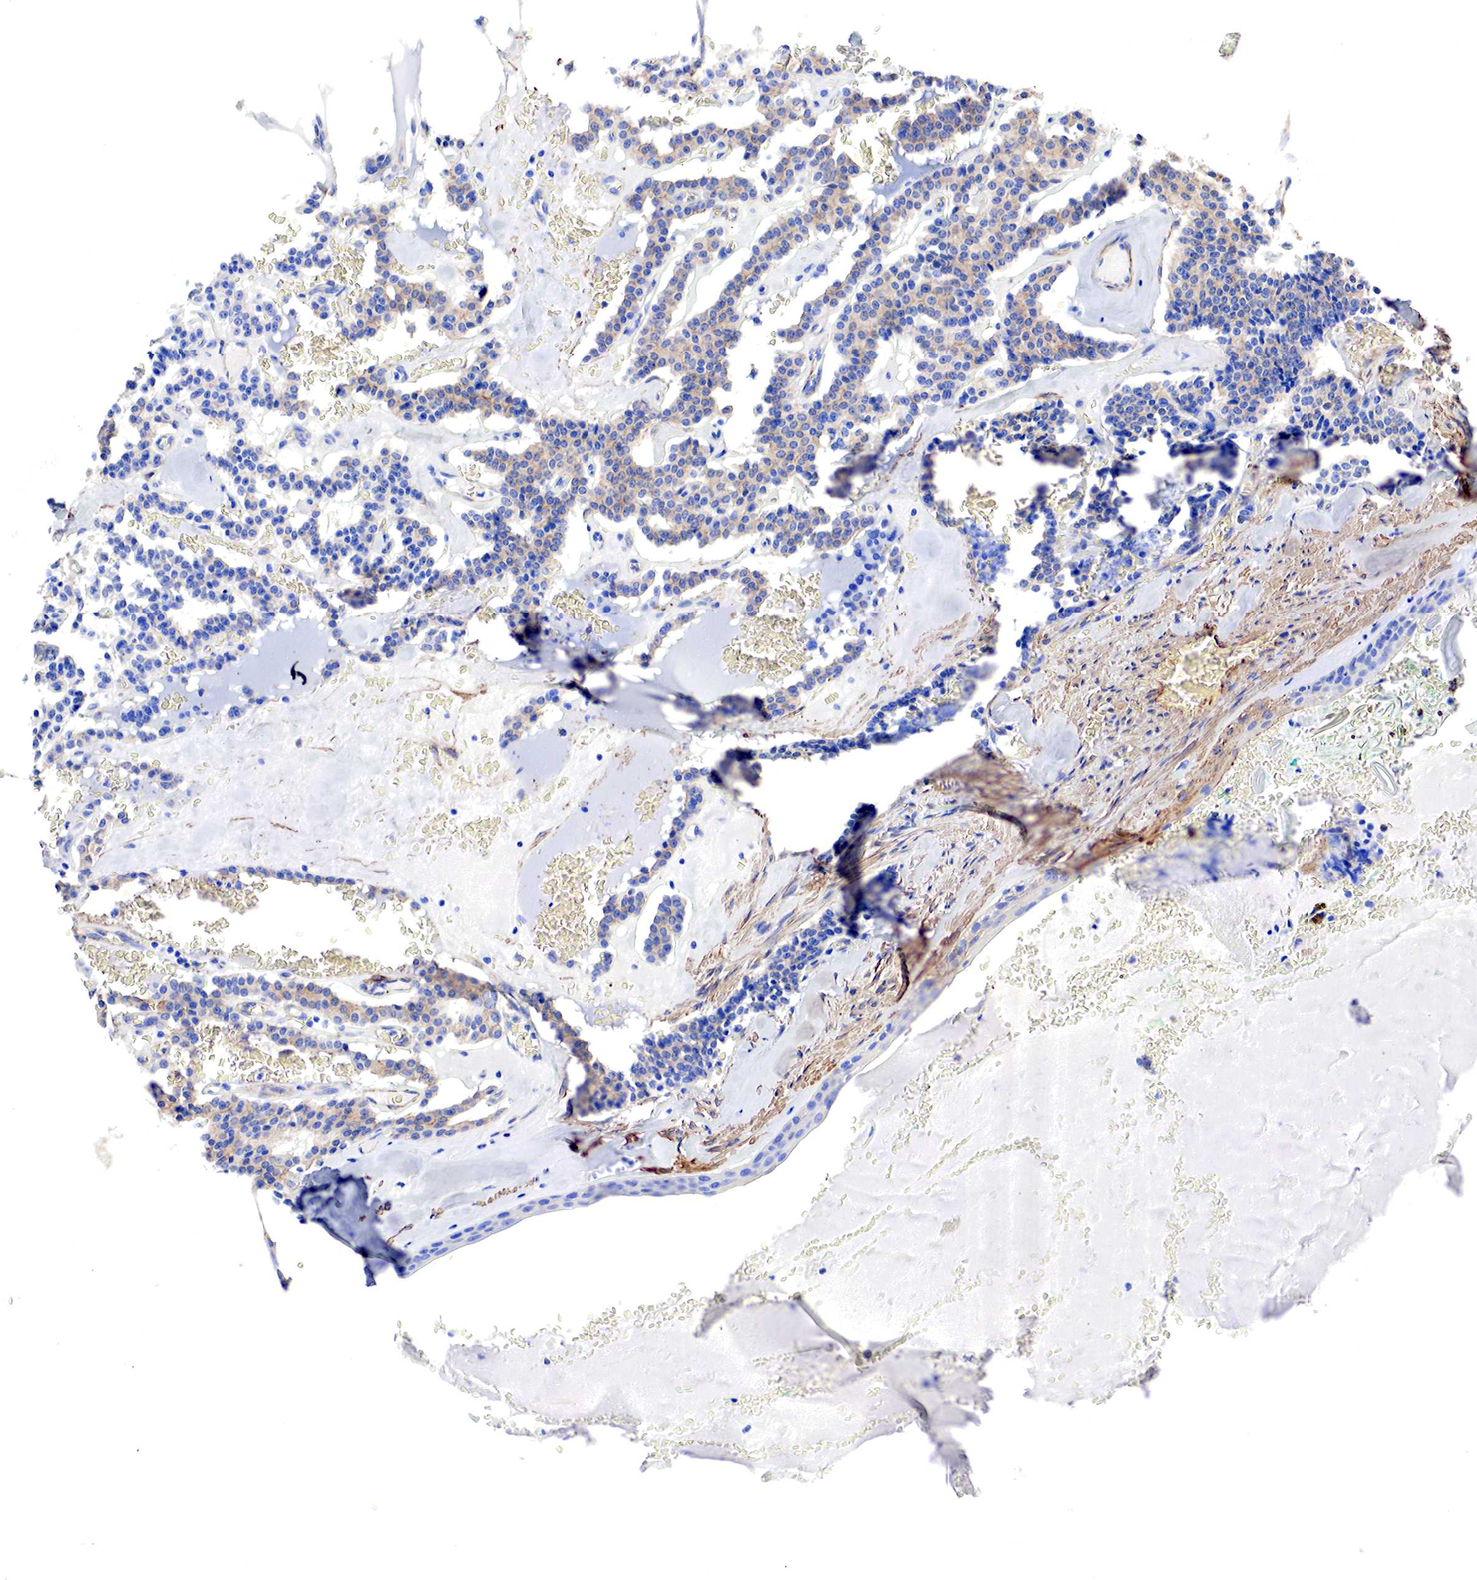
{"staining": {"intensity": "weak", "quantity": "25%-75%", "location": "cytoplasmic/membranous"}, "tissue": "carcinoid", "cell_type": "Tumor cells", "image_type": "cancer", "snomed": [{"axis": "morphology", "description": "Carcinoid, malignant, NOS"}, {"axis": "topography", "description": "Bronchus"}], "caption": "A high-resolution photomicrograph shows IHC staining of carcinoid (malignant), which shows weak cytoplasmic/membranous positivity in about 25%-75% of tumor cells. (Brightfield microscopy of DAB IHC at high magnification).", "gene": "TPM1", "patient": {"sex": "male", "age": 55}}